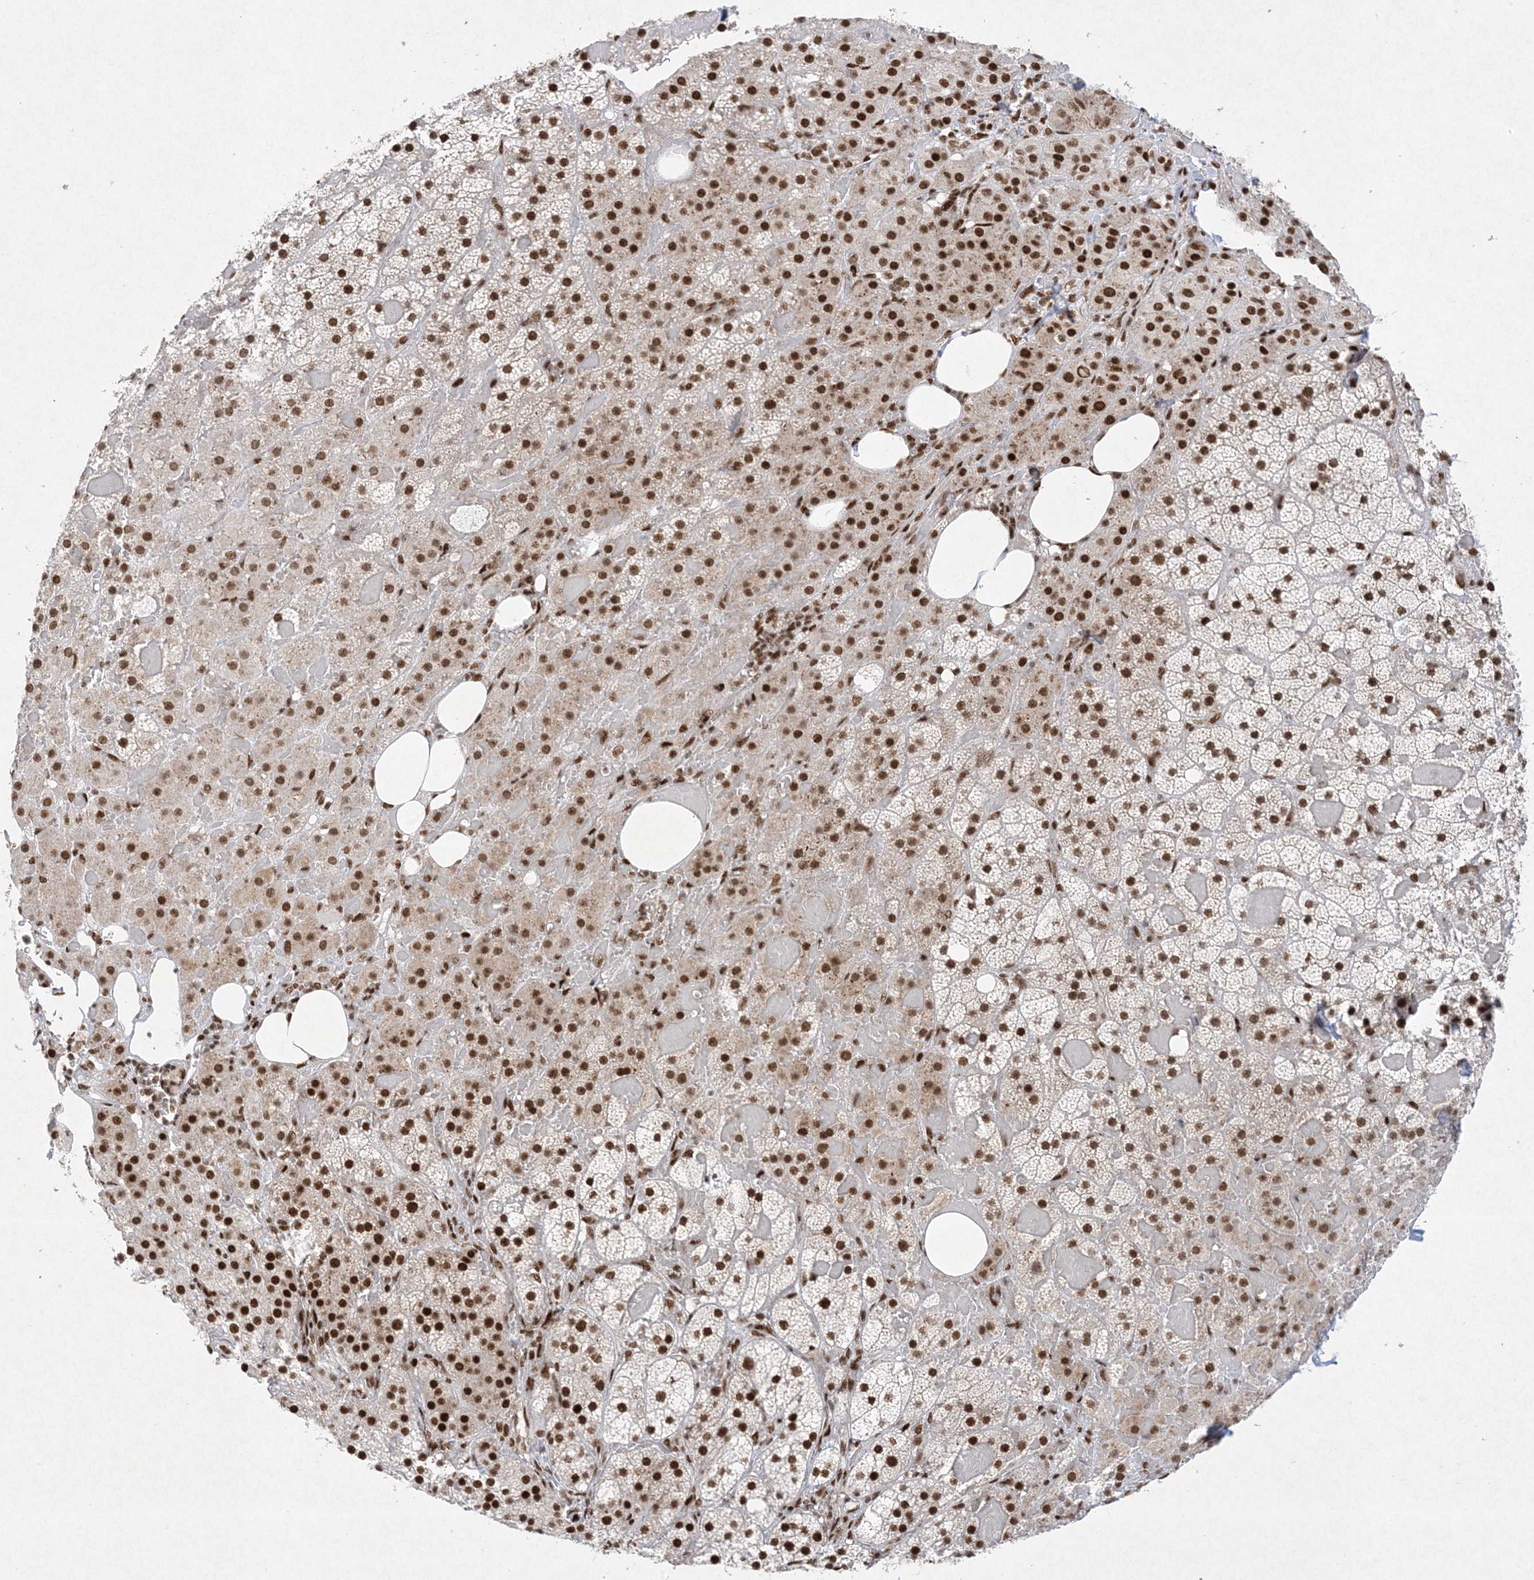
{"staining": {"intensity": "strong", "quantity": ">75%", "location": "nuclear"}, "tissue": "adrenal gland", "cell_type": "Glandular cells", "image_type": "normal", "snomed": [{"axis": "morphology", "description": "Normal tissue, NOS"}, {"axis": "topography", "description": "Adrenal gland"}], "caption": "Immunohistochemical staining of unremarkable human adrenal gland shows >75% levels of strong nuclear protein expression in about >75% of glandular cells.", "gene": "PKNOX2", "patient": {"sex": "female", "age": 59}}